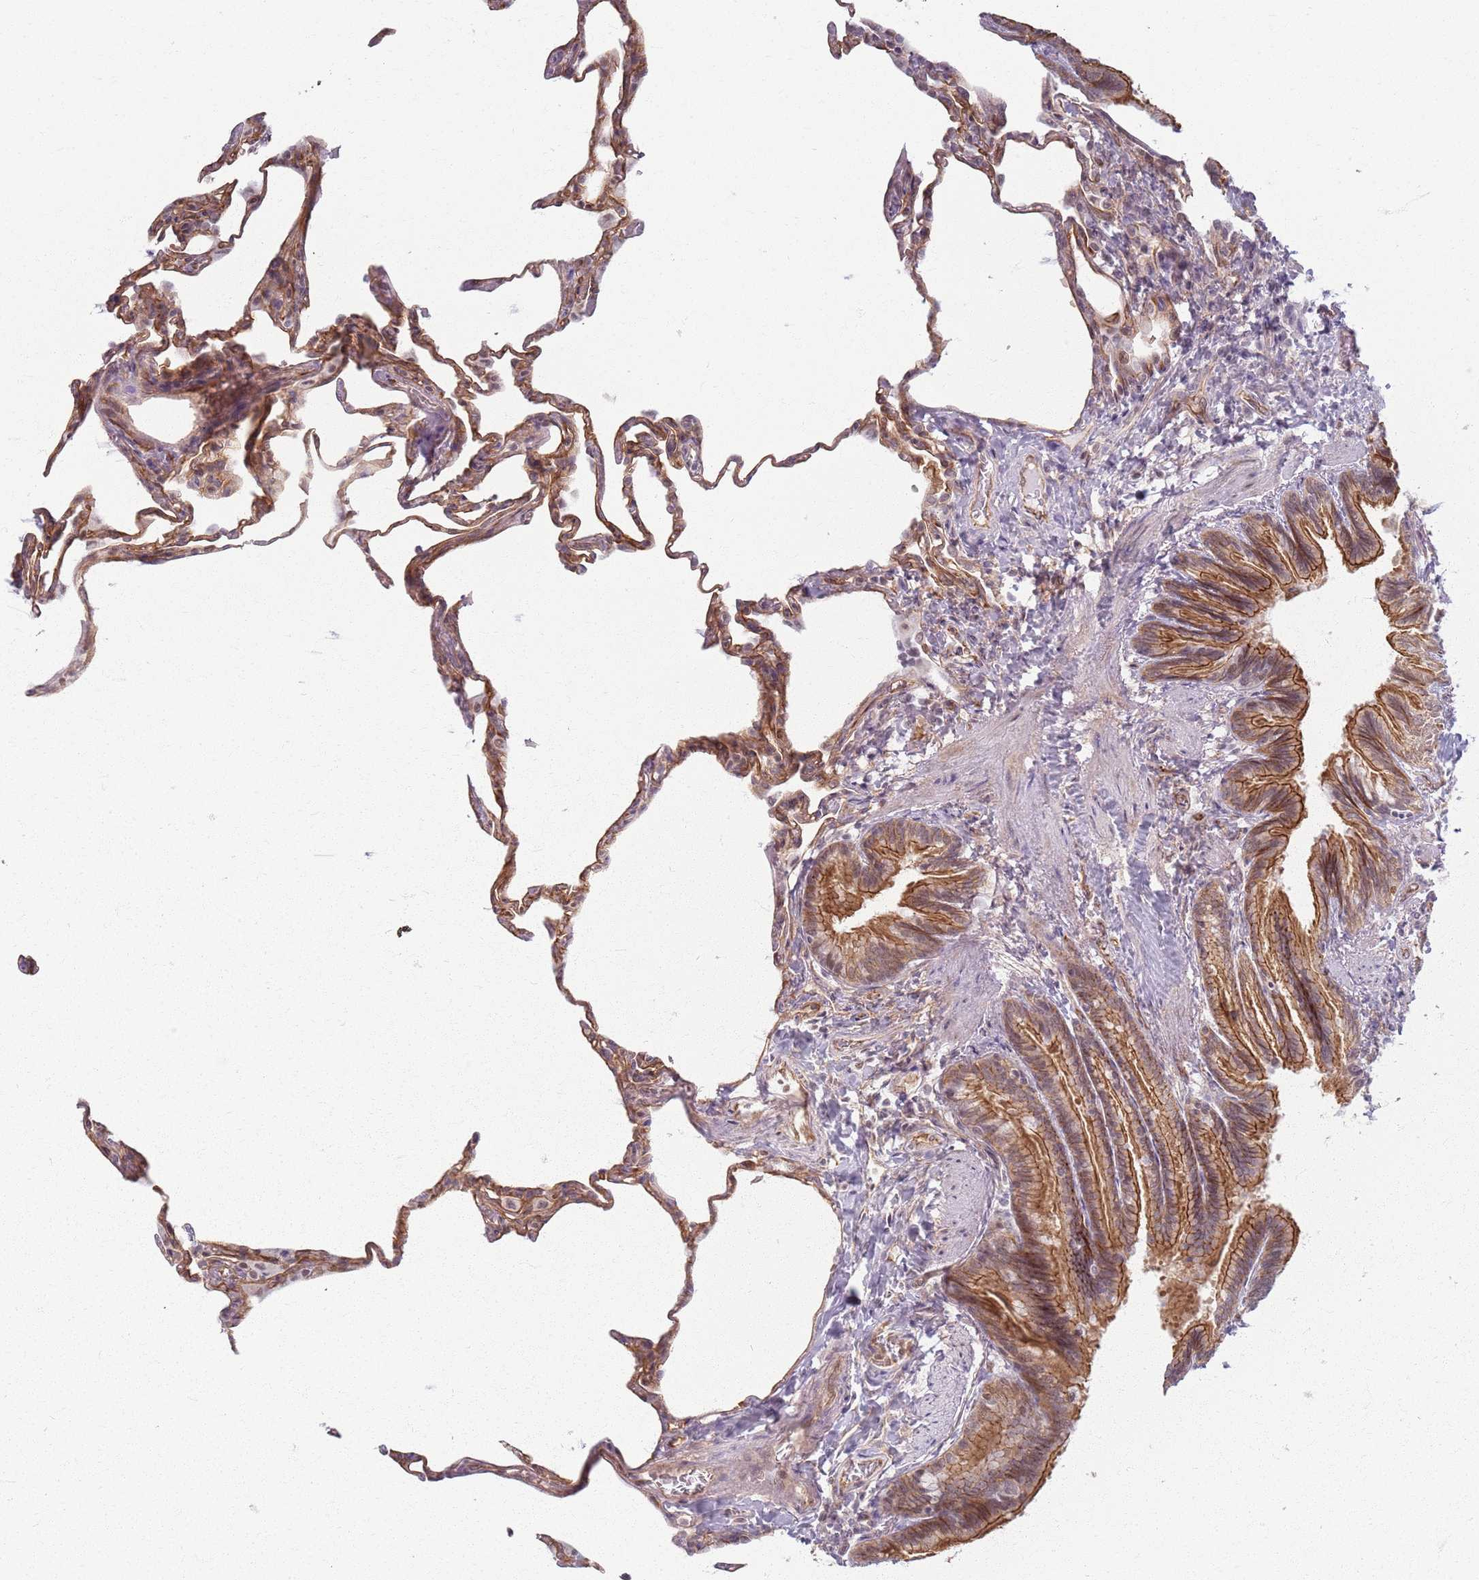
{"staining": {"intensity": "moderate", "quantity": "25%-75%", "location": "cytoplasmic/membranous"}, "tissue": "lung", "cell_type": "Alveolar cells", "image_type": "normal", "snomed": [{"axis": "morphology", "description": "Normal tissue, NOS"}, {"axis": "topography", "description": "Lung"}], "caption": "IHC (DAB) staining of benign human lung reveals moderate cytoplasmic/membranous protein expression in approximately 25%-75% of alveolar cells.", "gene": "KCNA5", "patient": {"sex": "male", "age": 20}}